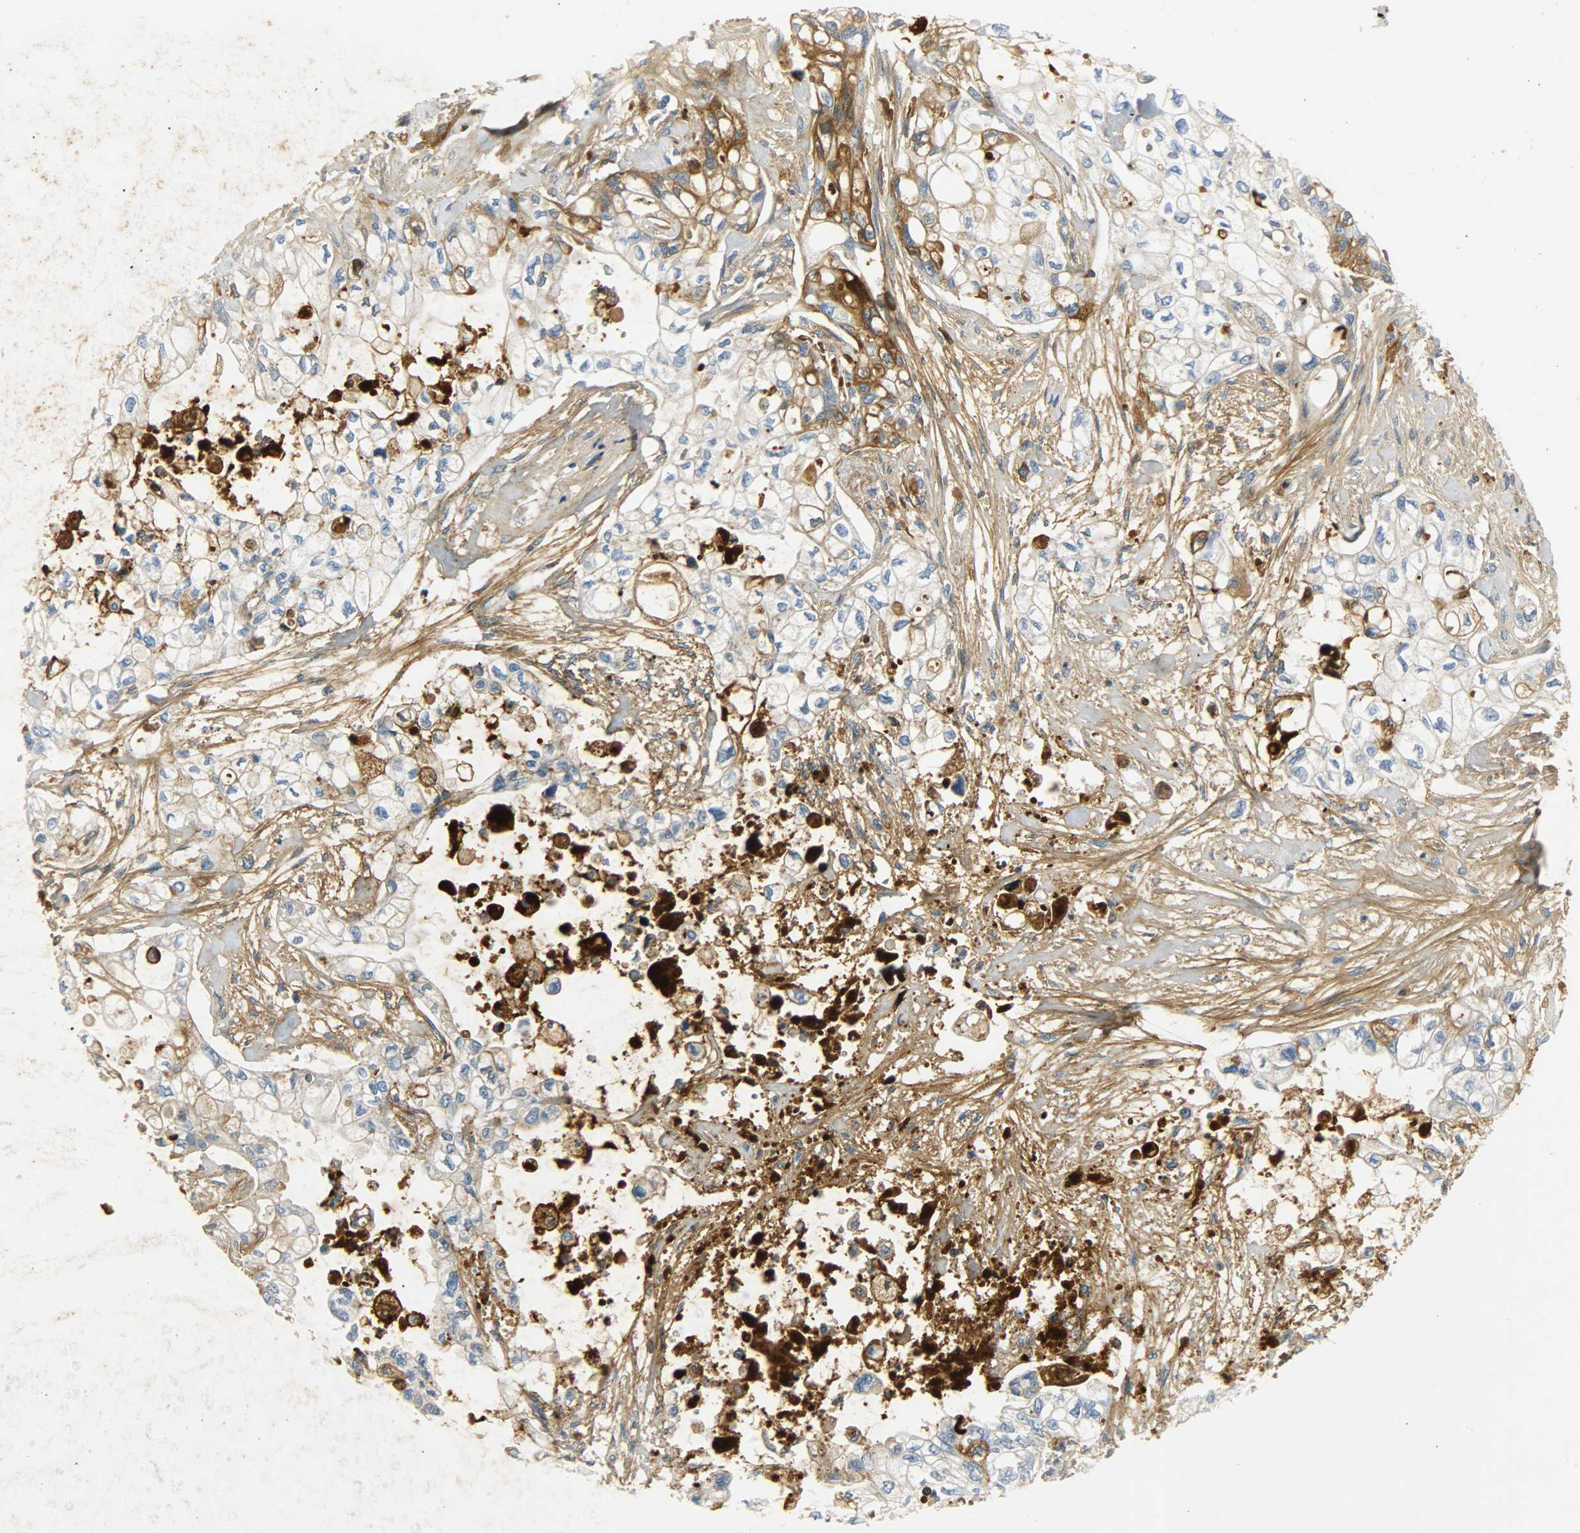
{"staining": {"intensity": "strong", "quantity": ">75%", "location": "cytoplasmic/membranous"}, "tissue": "pancreatic cancer", "cell_type": "Tumor cells", "image_type": "cancer", "snomed": [{"axis": "morphology", "description": "Normal tissue, NOS"}, {"axis": "topography", "description": "Pancreas"}], "caption": "Pancreatic cancer was stained to show a protein in brown. There is high levels of strong cytoplasmic/membranous expression in approximately >75% of tumor cells.", "gene": "CRP", "patient": {"sex": "male", "age": 42}}